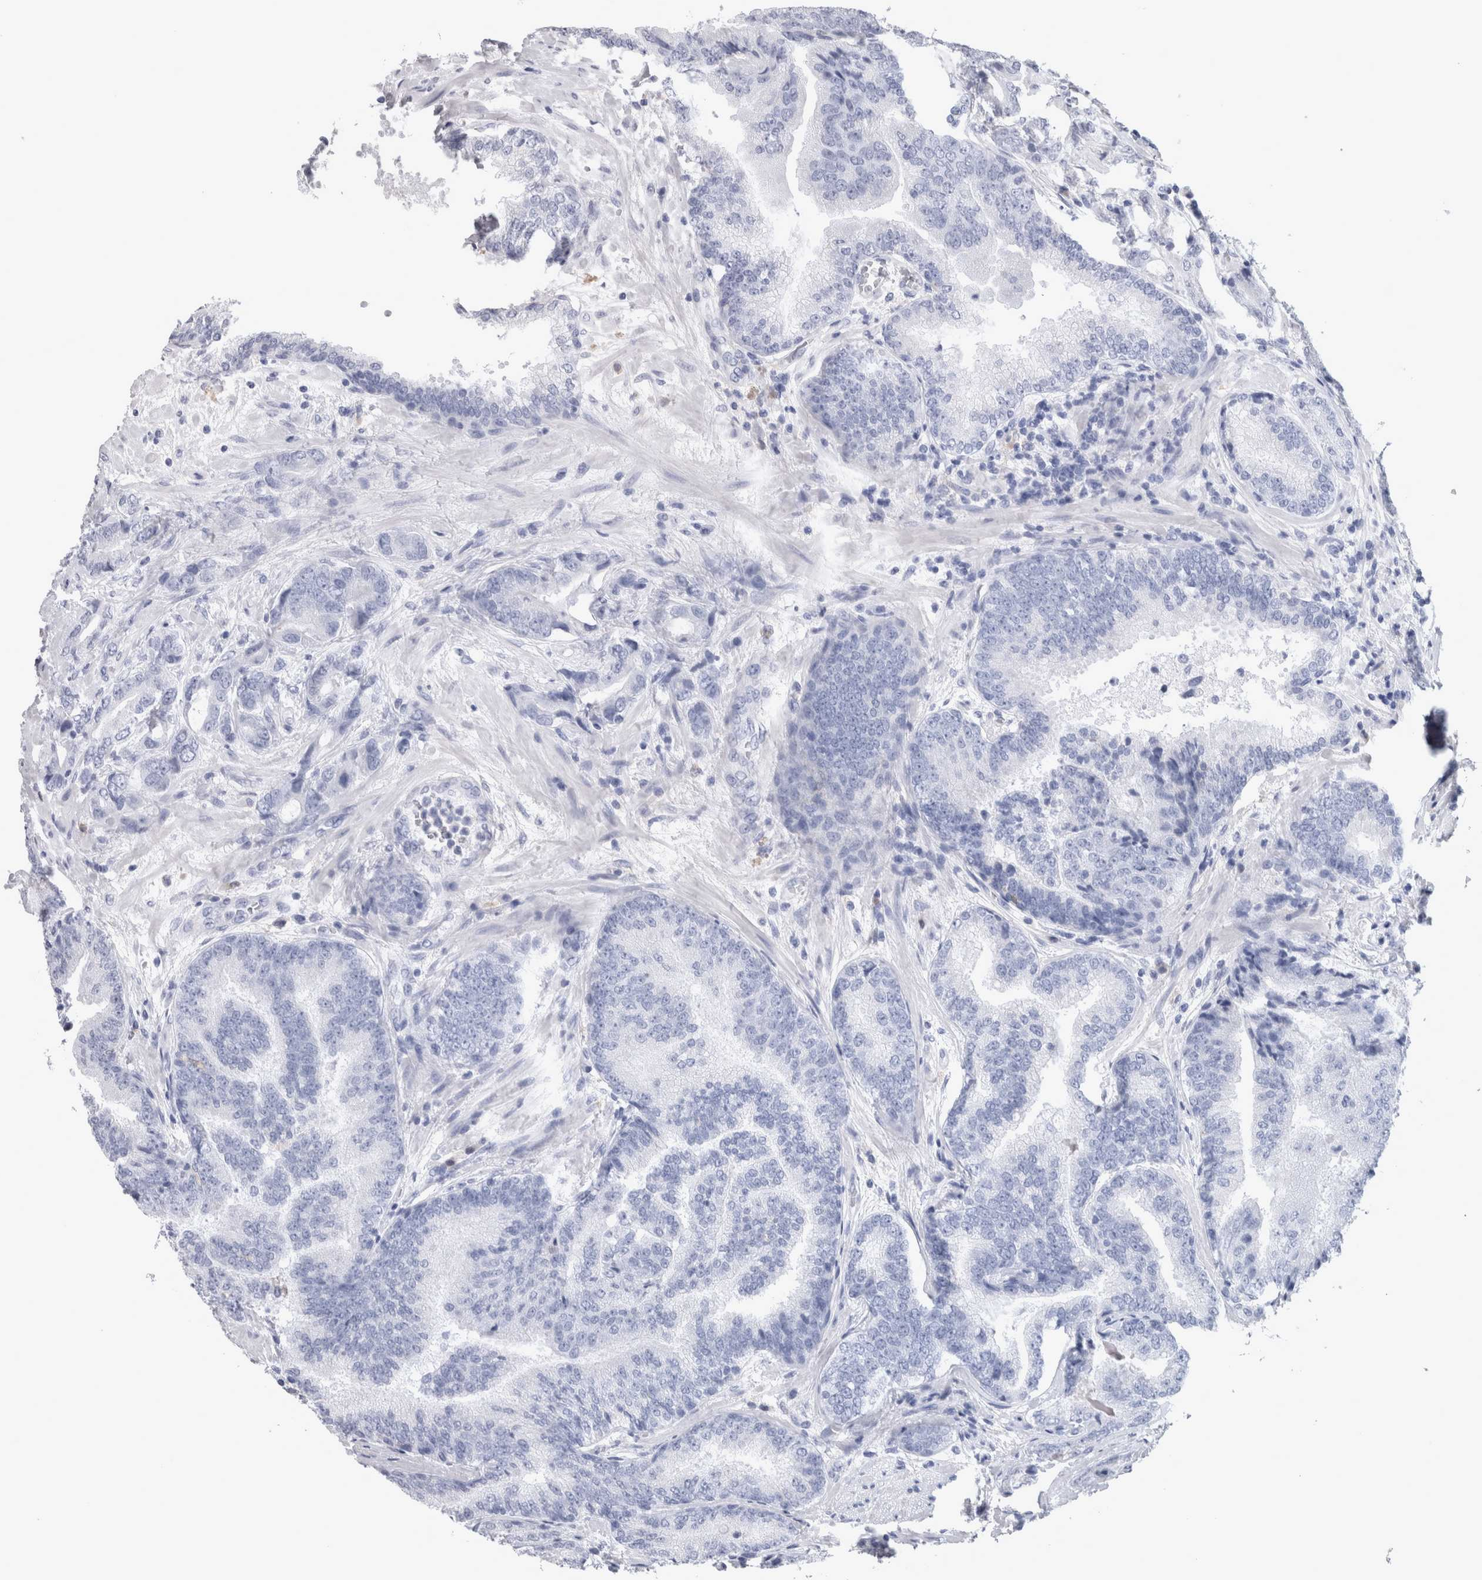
{"staining": {"intensity": "negative", "quantity": "none", "location": "none"}, "tissue": "prostate cancer", "cell_type": "Tumor cells", "image_type": "cancer", "snomed": [{"axis": "morphology", "description": "Adenocarcinoma, High grade"}, {"axis": "topography", "description": "Prostate"}], "caption": "Immunohistochemistry histopathology image of neoplastic tissue: prostate adenocarcinoma (high-grade) stained with DAB (3,3'-diaminobenzidine) demonstrates no significant protein staining in tumor cells.", "gene": "CA8", "patient": {"sex": "male", "age": 55}}